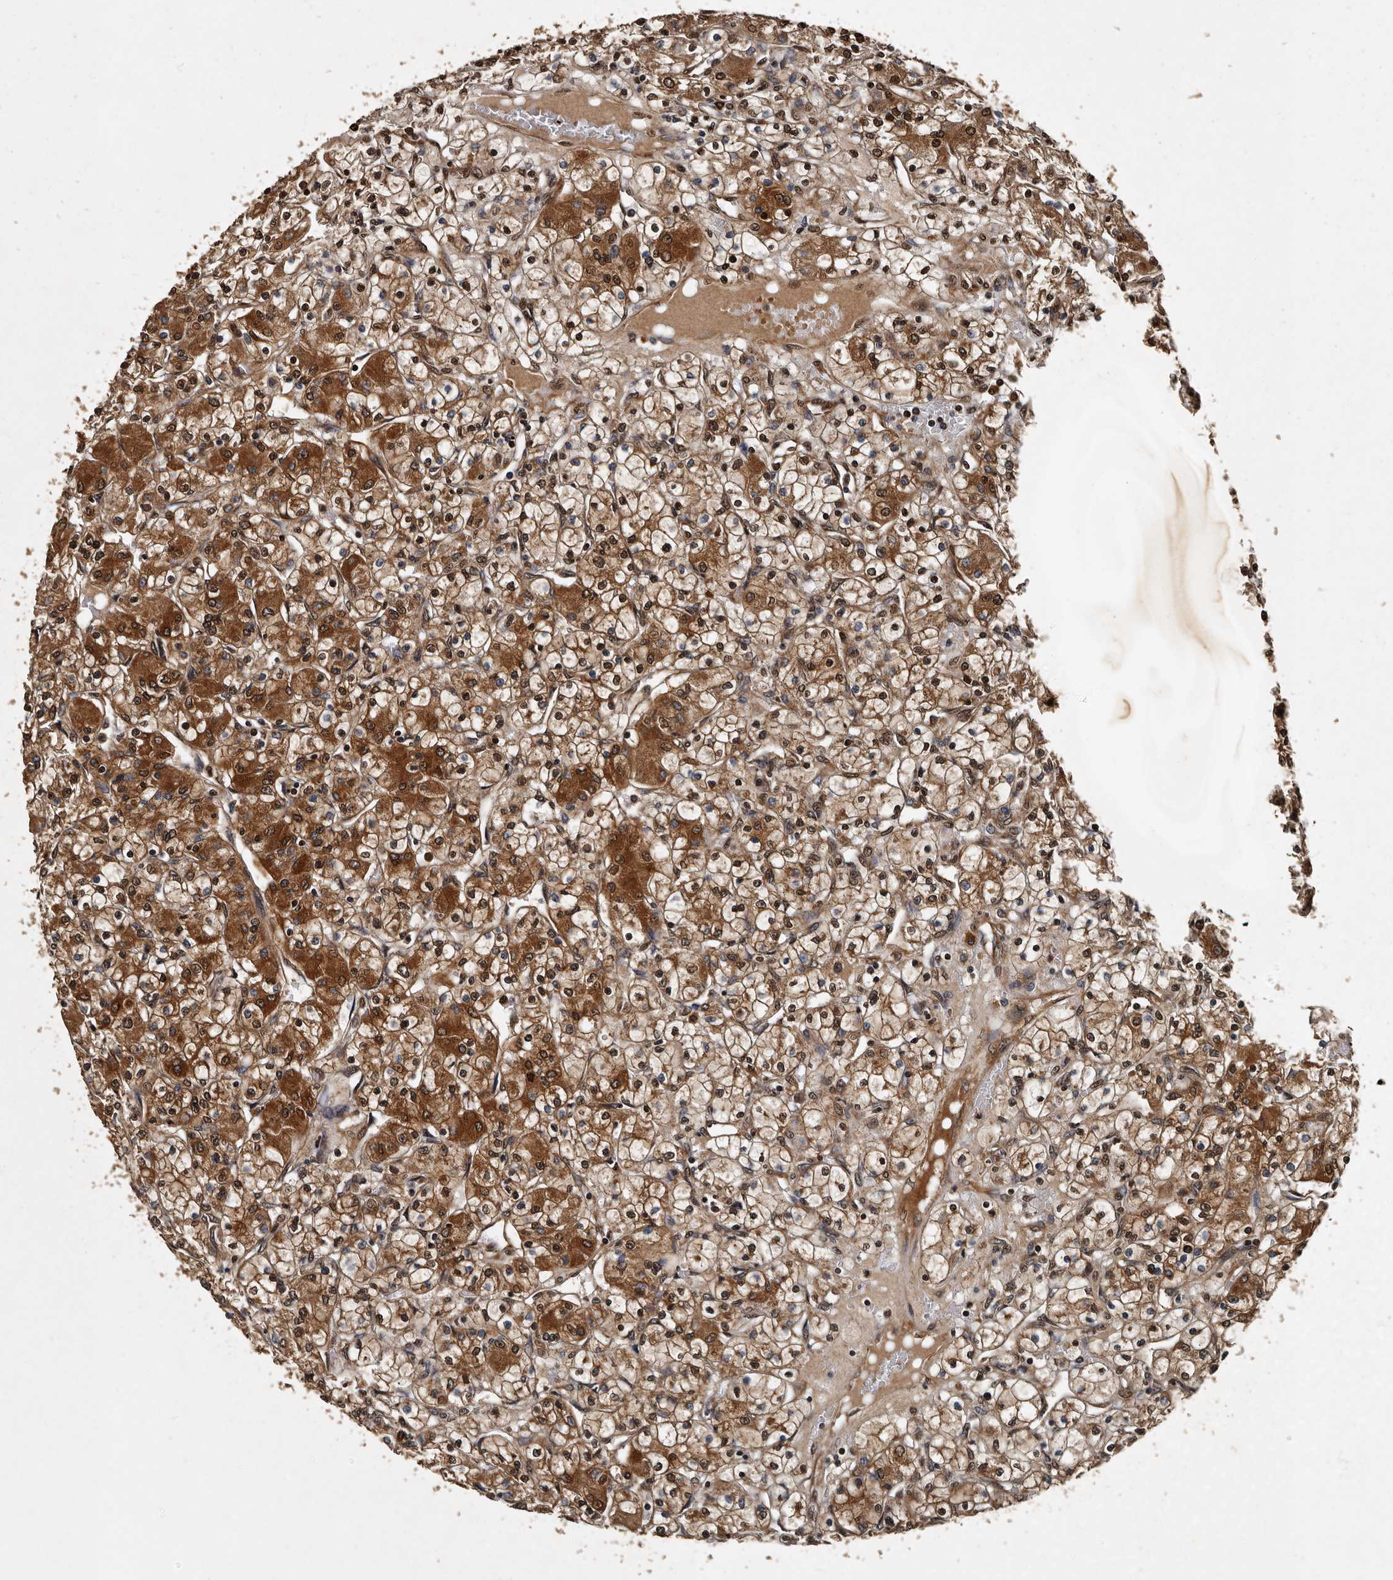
{"staining": {"intensity": "strong", "quantity": ">75%", "location": "cytoplasmic/membranous,nuclear"}, "tissue": "renal cancer", "cell_type": "Tumor cells", "image_type": "cancer", "snomed": [{"axis": "morphology", "description": "Adenocarcinoma, NOS"}, {"axis": "topography", "description": "Kidney"}], "caption": "This is an image of immunohistochemistry (IHC) staining of renal adenocarcinoma, which shows strong expression in the cytoplasmic/membranous and nuclear of tumor cells.", "gene": "CPNE3", "patient": {"sex": "female", "age": 59}}